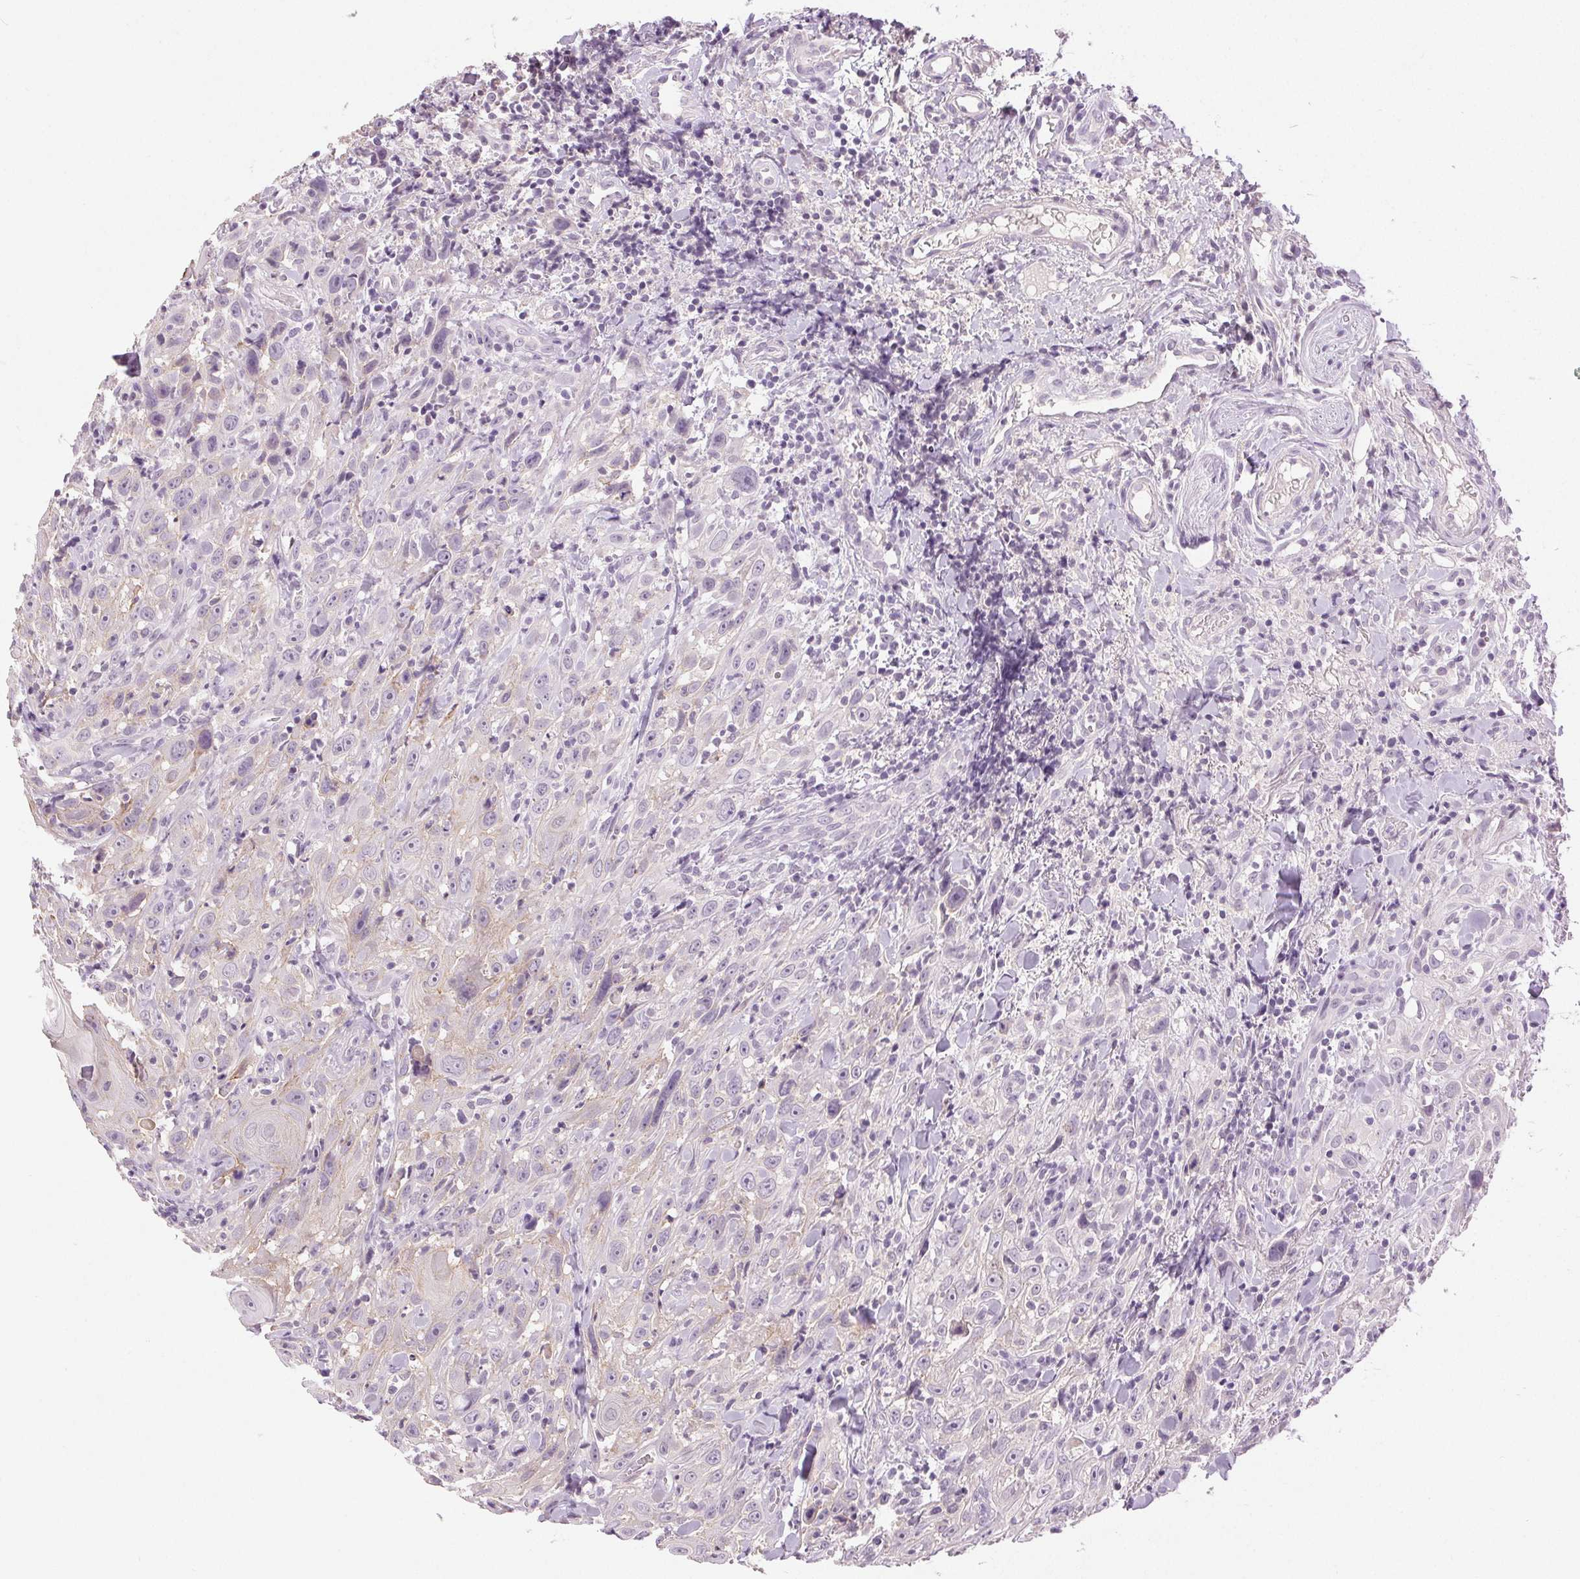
{"staining": {"intensity": "weak", "quantity": "<25%", "location": "cytoplasmic/membranous"}, "tissue": "head and neck cancer", "cell_type": "Tumor cells", "image_type": "cancer", "snomed": [{"axis": "morphology", "description": "Squamous cell carcinoma, NOS"}, {"axis": "topography", "description": "Head-Neck"}], "caption": "High magnification brightfield microscopy of squamous cell carcinoma (head and neck) stained with DAB (brown) and counterstained with hematoxylin (blue): tumor cells show no significant positivity.", "gene": "DSG3", "patient": {"sex": "female", "age": 95}}